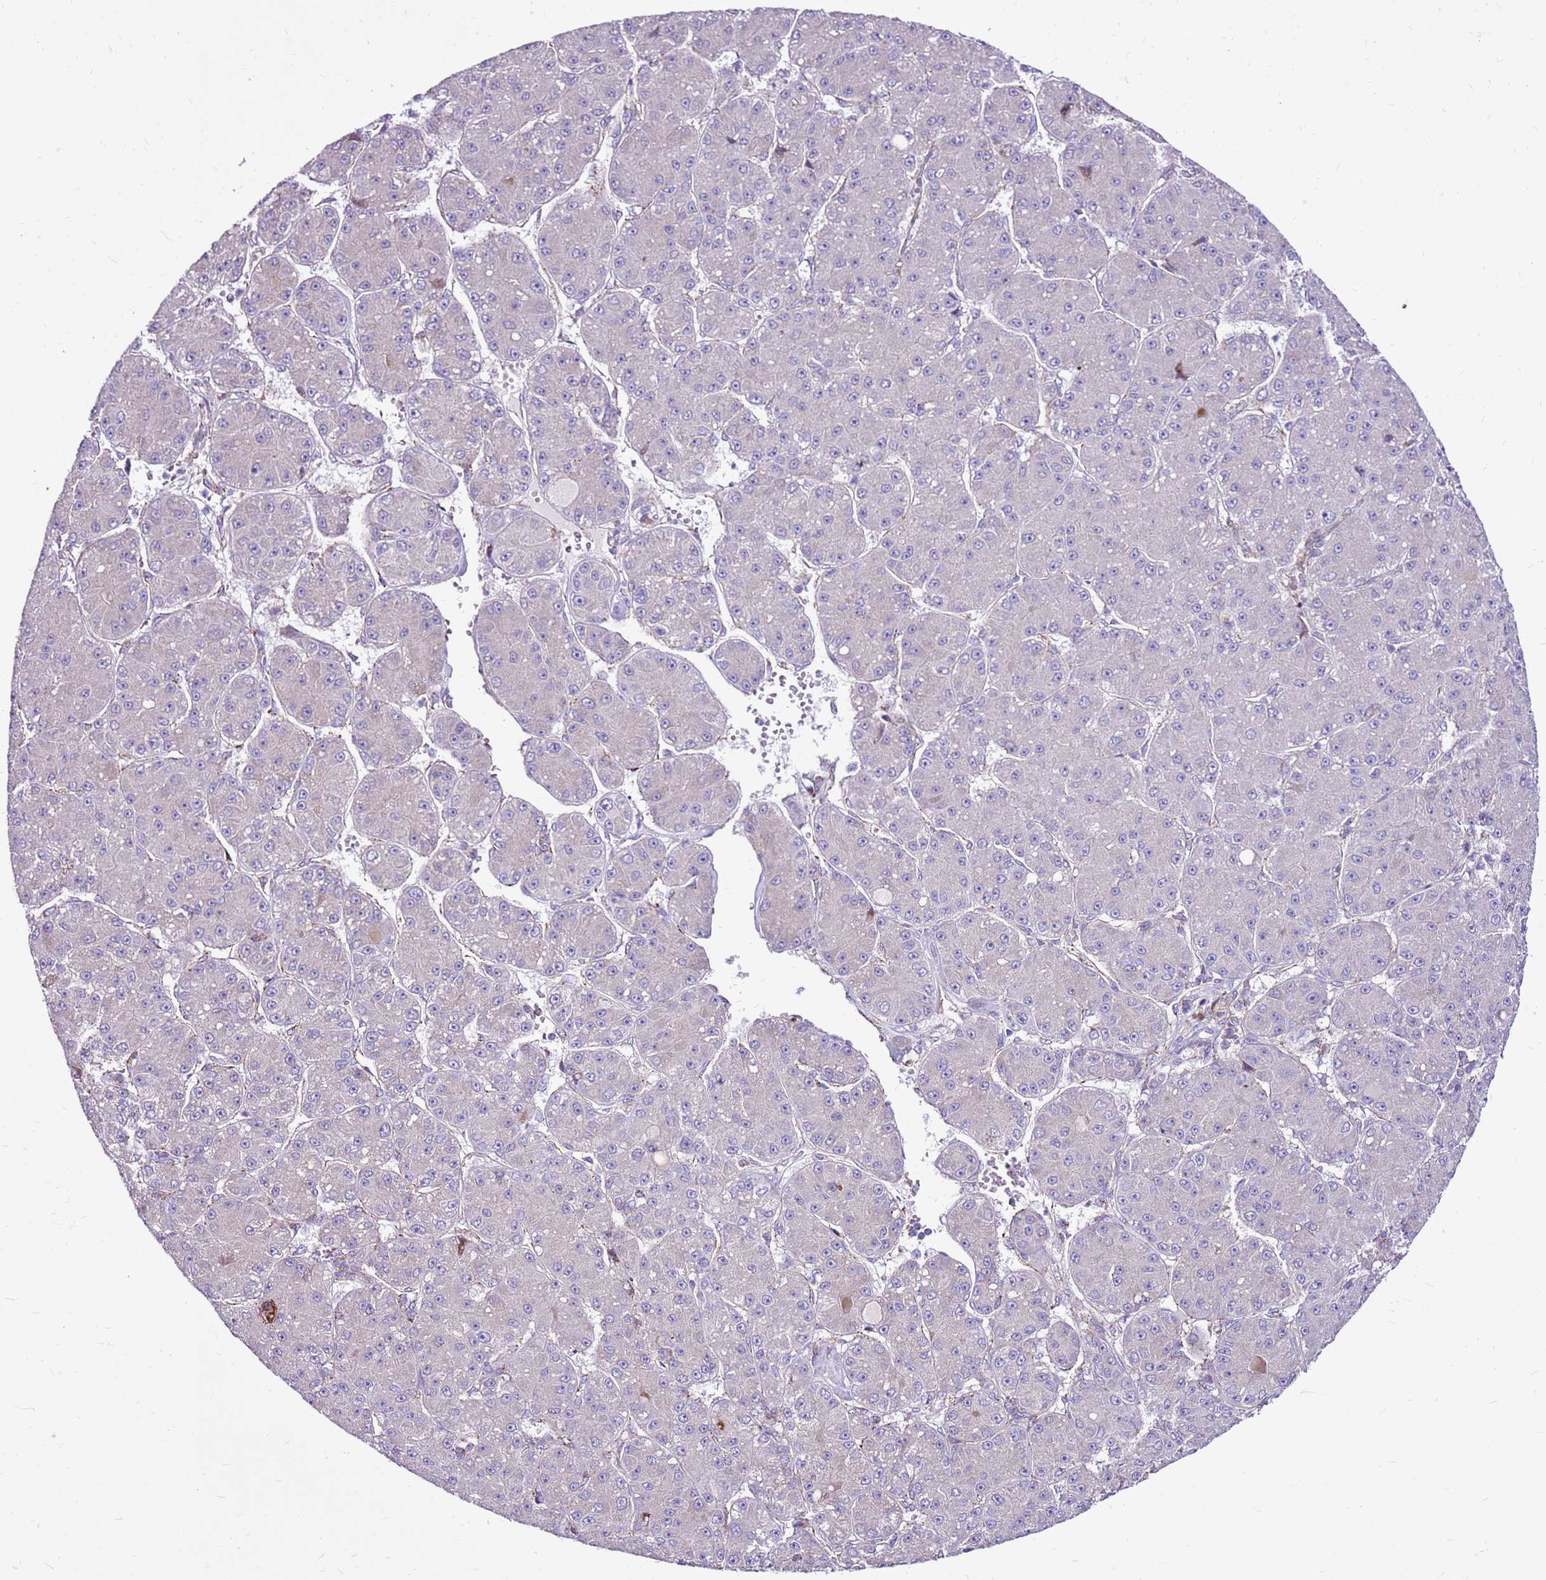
{"staining": {"intensity": "negative", "quantity": "none", "location": "none"}, "tissue": "liver cancer", "cell_type": "Tumor cells", "image_type": "cancer", "snomed": [{"axis": "morphology", "description": "Carcinoma, Hepatocellular, NOS"}, {"axis": "topography", "description": "Liver"}], "caption": "A photomicrograph of human liver cancer is negative for staining in tumor cells. (DAB immunohistochemistry (IHC) with hematoxylin counter stain).", "gene": "HECTD4", "patient": {"sex": "male", "age": 67}}